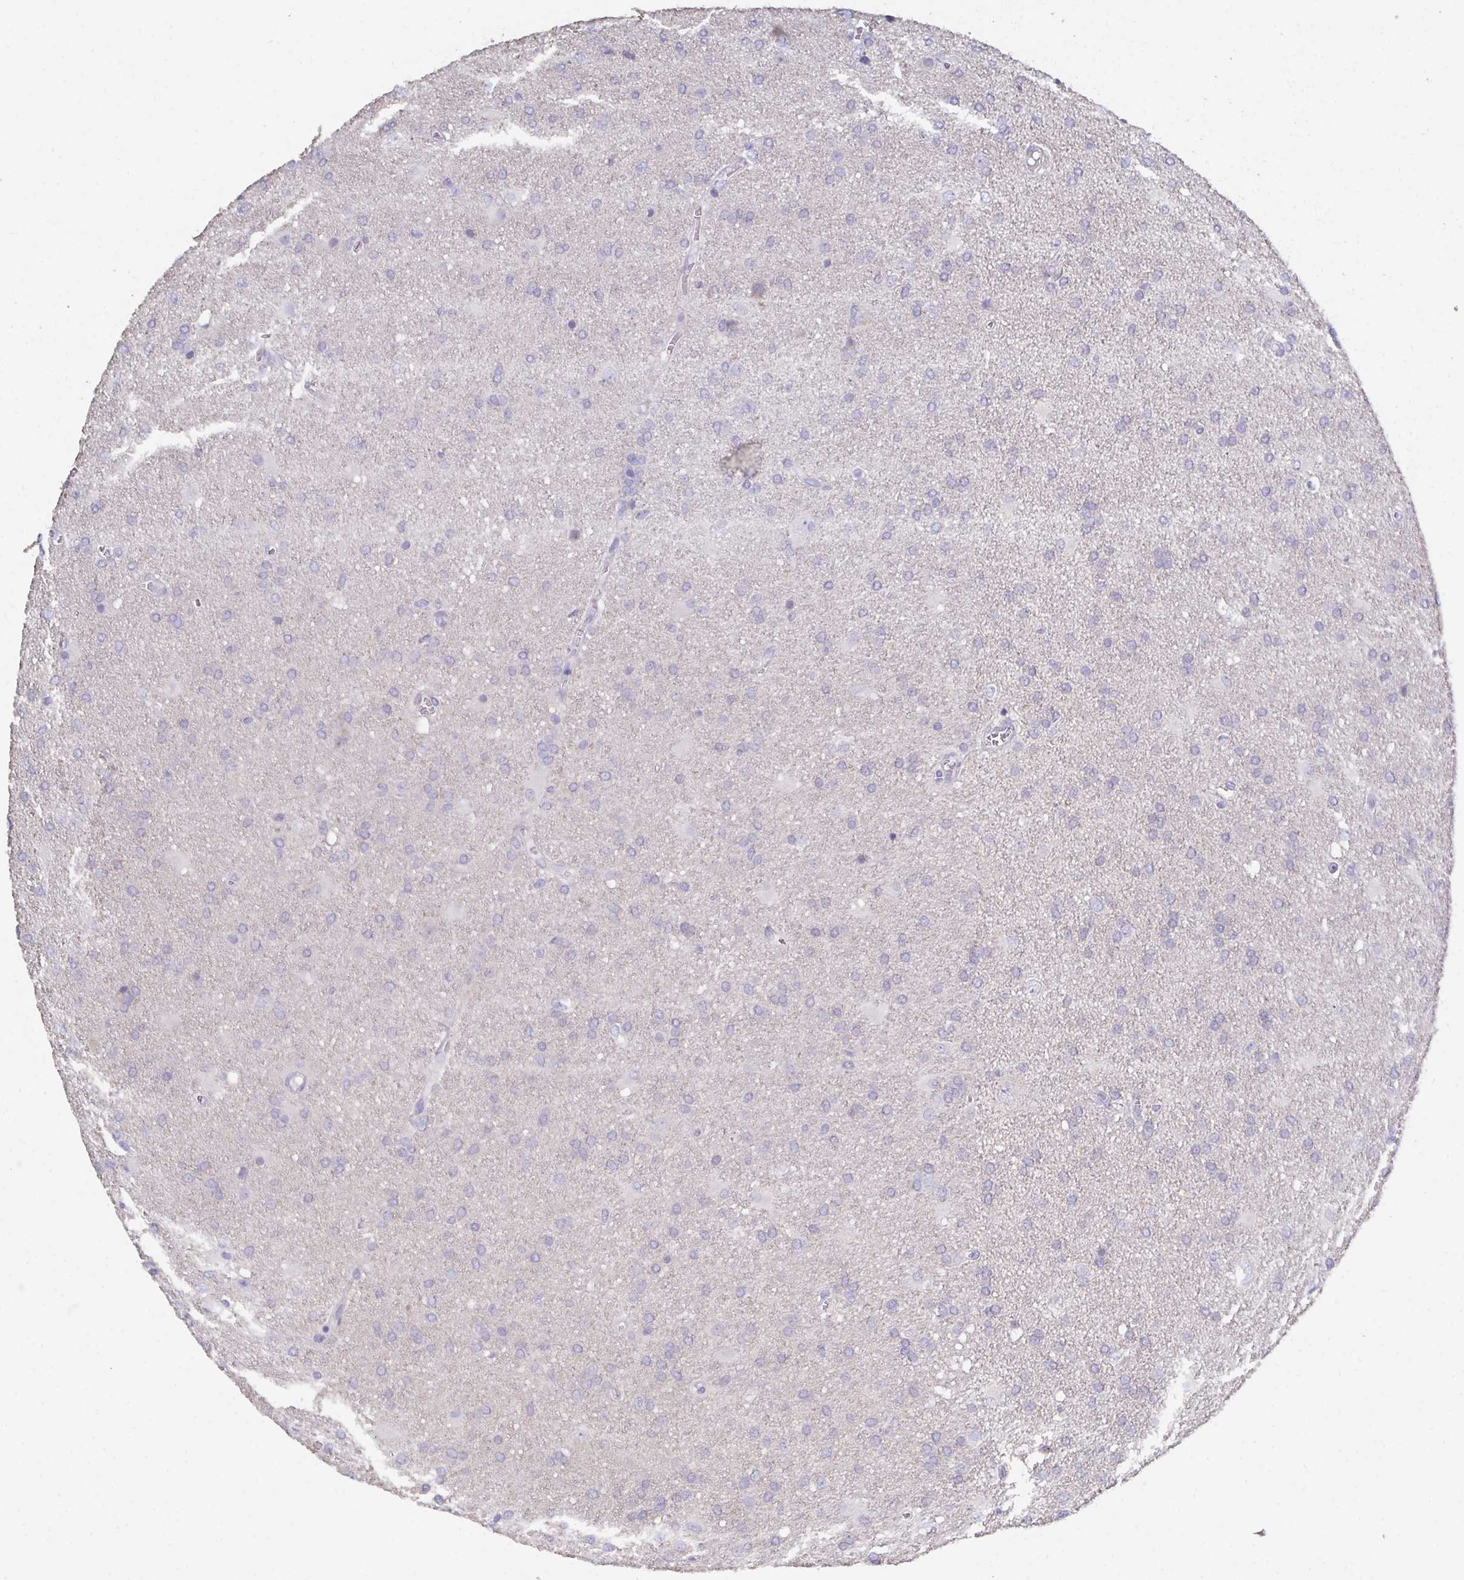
{"staining": {"intensity": "negative", "quantity": "none", "location": "none"}, "tissue": "glioma", "cell_type": "Tumor cells", "image_type": "cancer", "snomed": [{"axis": "morphology", "description": "Glioma, malignant, Low grade"}, {"axis": "topography", "description": "Brain"}], "caption": "Immunohistochemistry histopathology image of neoplastic tissue: human malignant low-grade glioma stained with DAB exhibits no significant protein expression in tumor cells. Brightfield microscopy of IHC stained with DAB (3,3'-diaminobenzidine) (brown) and hematoxylin (blue), captured at high magnification.", "gene": "SSC4D", "patient": {"sex": "male", "age": 66}}